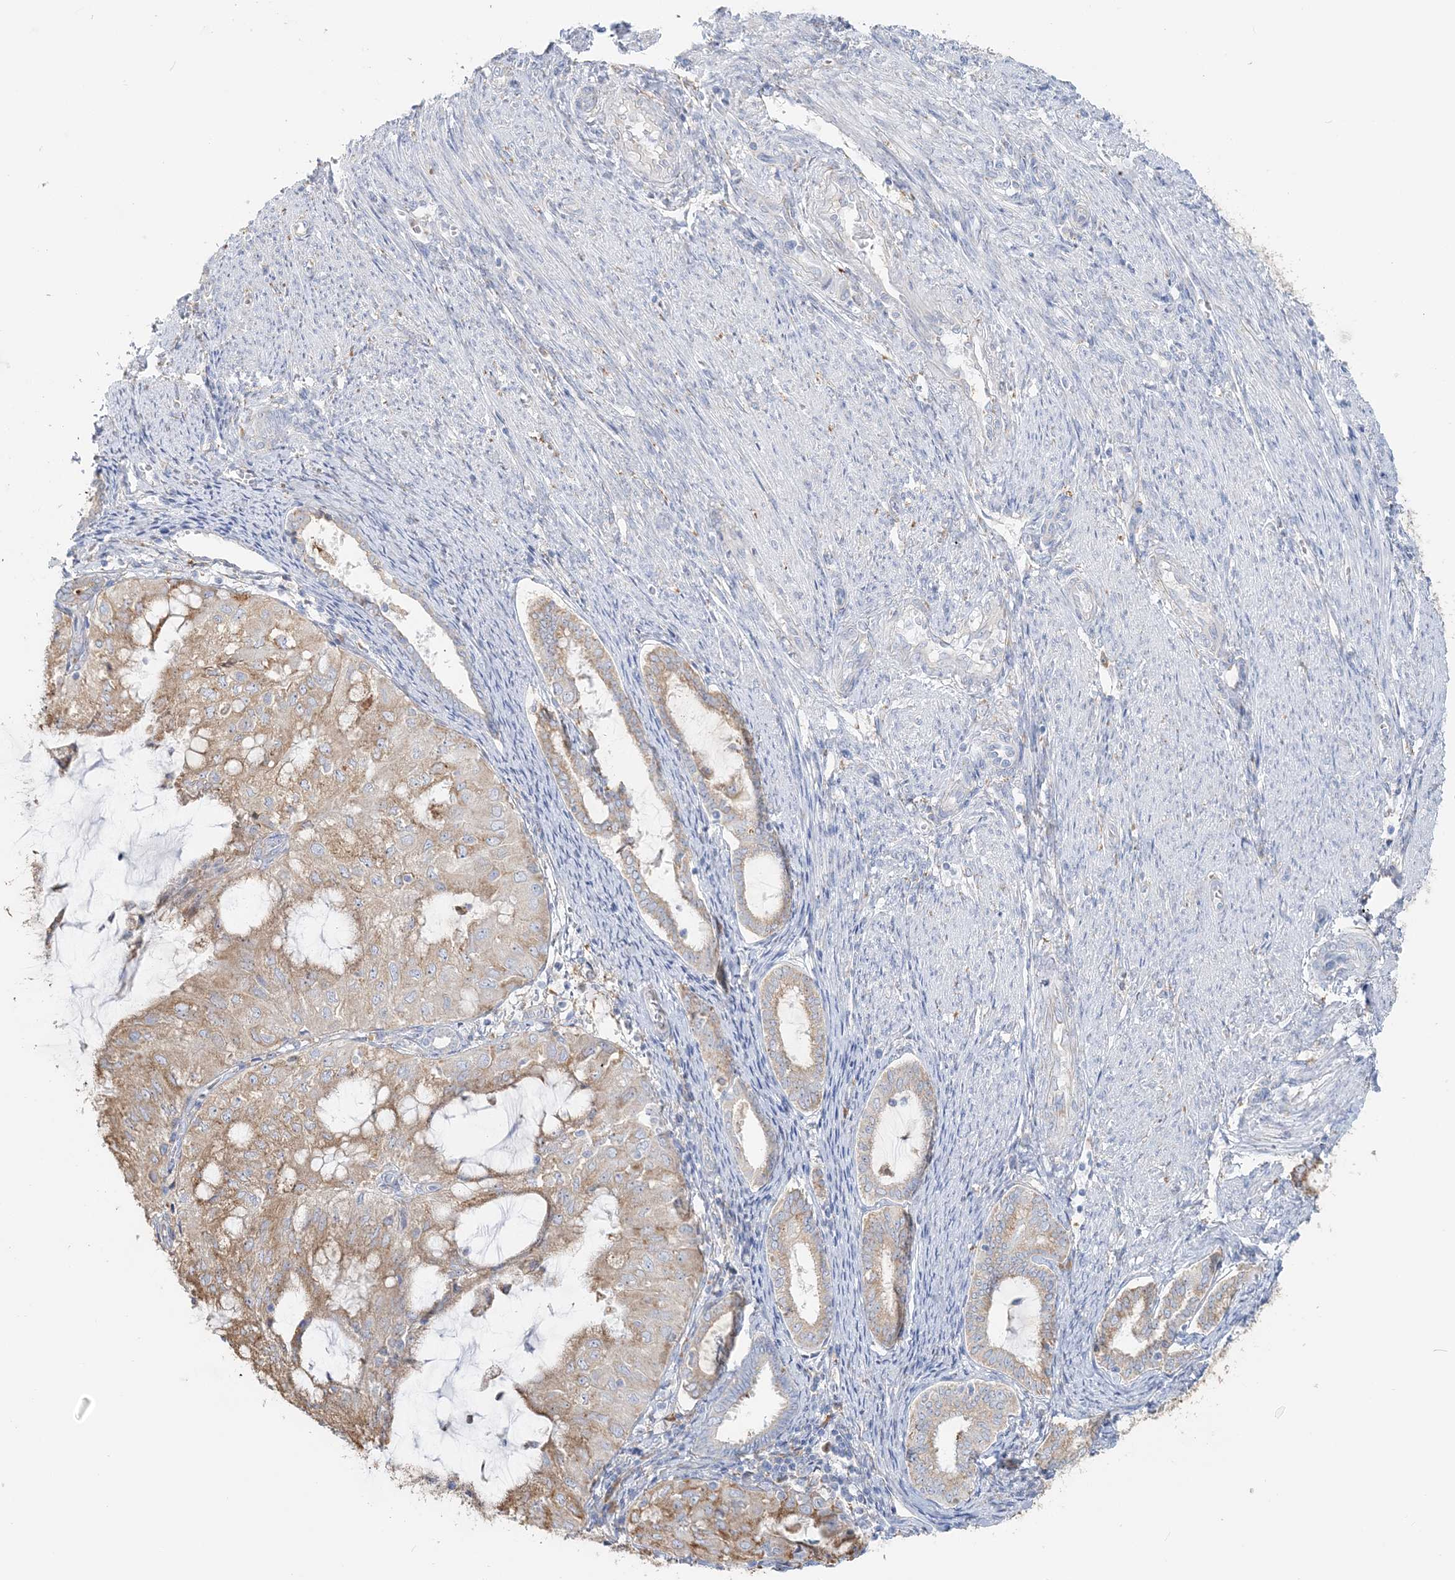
{"staining": {"intensity": "moderate", "quantity": "25%-75%", "location": "cytoplasmic/membranous"}, "tissue": "endometrial cancer", "cell_type": "Tumor cells", "image_type": "cancer", "snomed": [{"axis": "morphology", "description": "Adenocarcinoma, NOS"}, {"axis": "topography", "description": "Endometrium"}], "caption": "Tumor cells display moderate cytoplasmic/membranous staining in approximately 25%-75% of cells in endometrial adenocarcinoma.", "gene": "TBC1D5", "patient": {"sex": "female", "age": 81}}